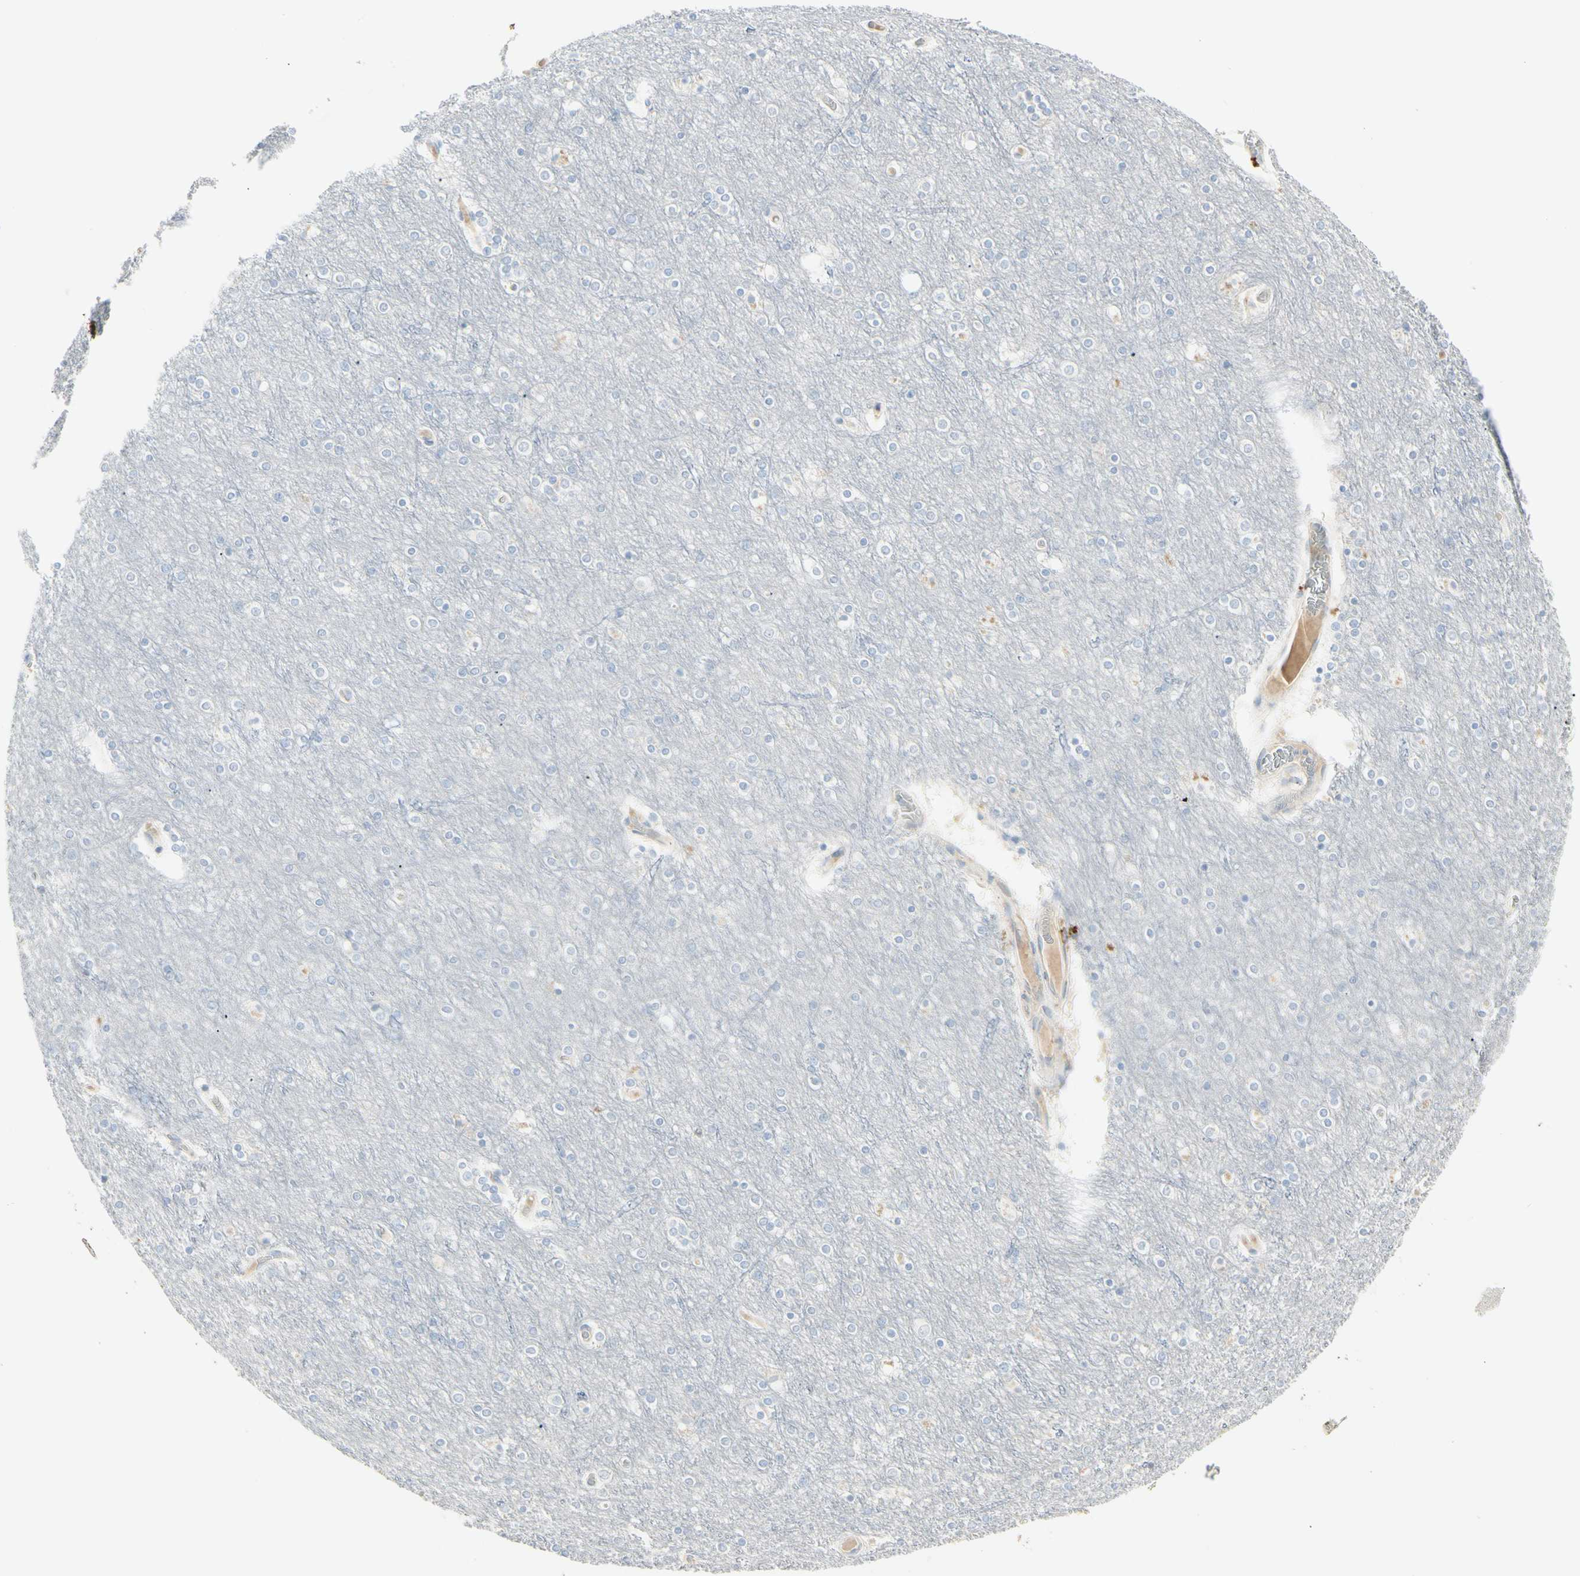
{"staining": {"intensity": "negative", "quantity": "none", "location": "none"}, "tissue": "cerebral cortex", "cell_type": "Endothelial cells", "image_type": "normal", "snomed": [{"axis": "morphology", "description": "Normal tissue, NOS"}, {"axis": "topography", "description": "Cerebral cortex"}], "caption": "Unremarkable cerebral cortex was stained to show a protein in brown. There is no significant positivity in endothelial cells. (Immunohistochemistry (ihc), brightfield microscopy, high magnification).", "gene": "ALDH18A1", "patient": {"sex": "female", "age": 54}}